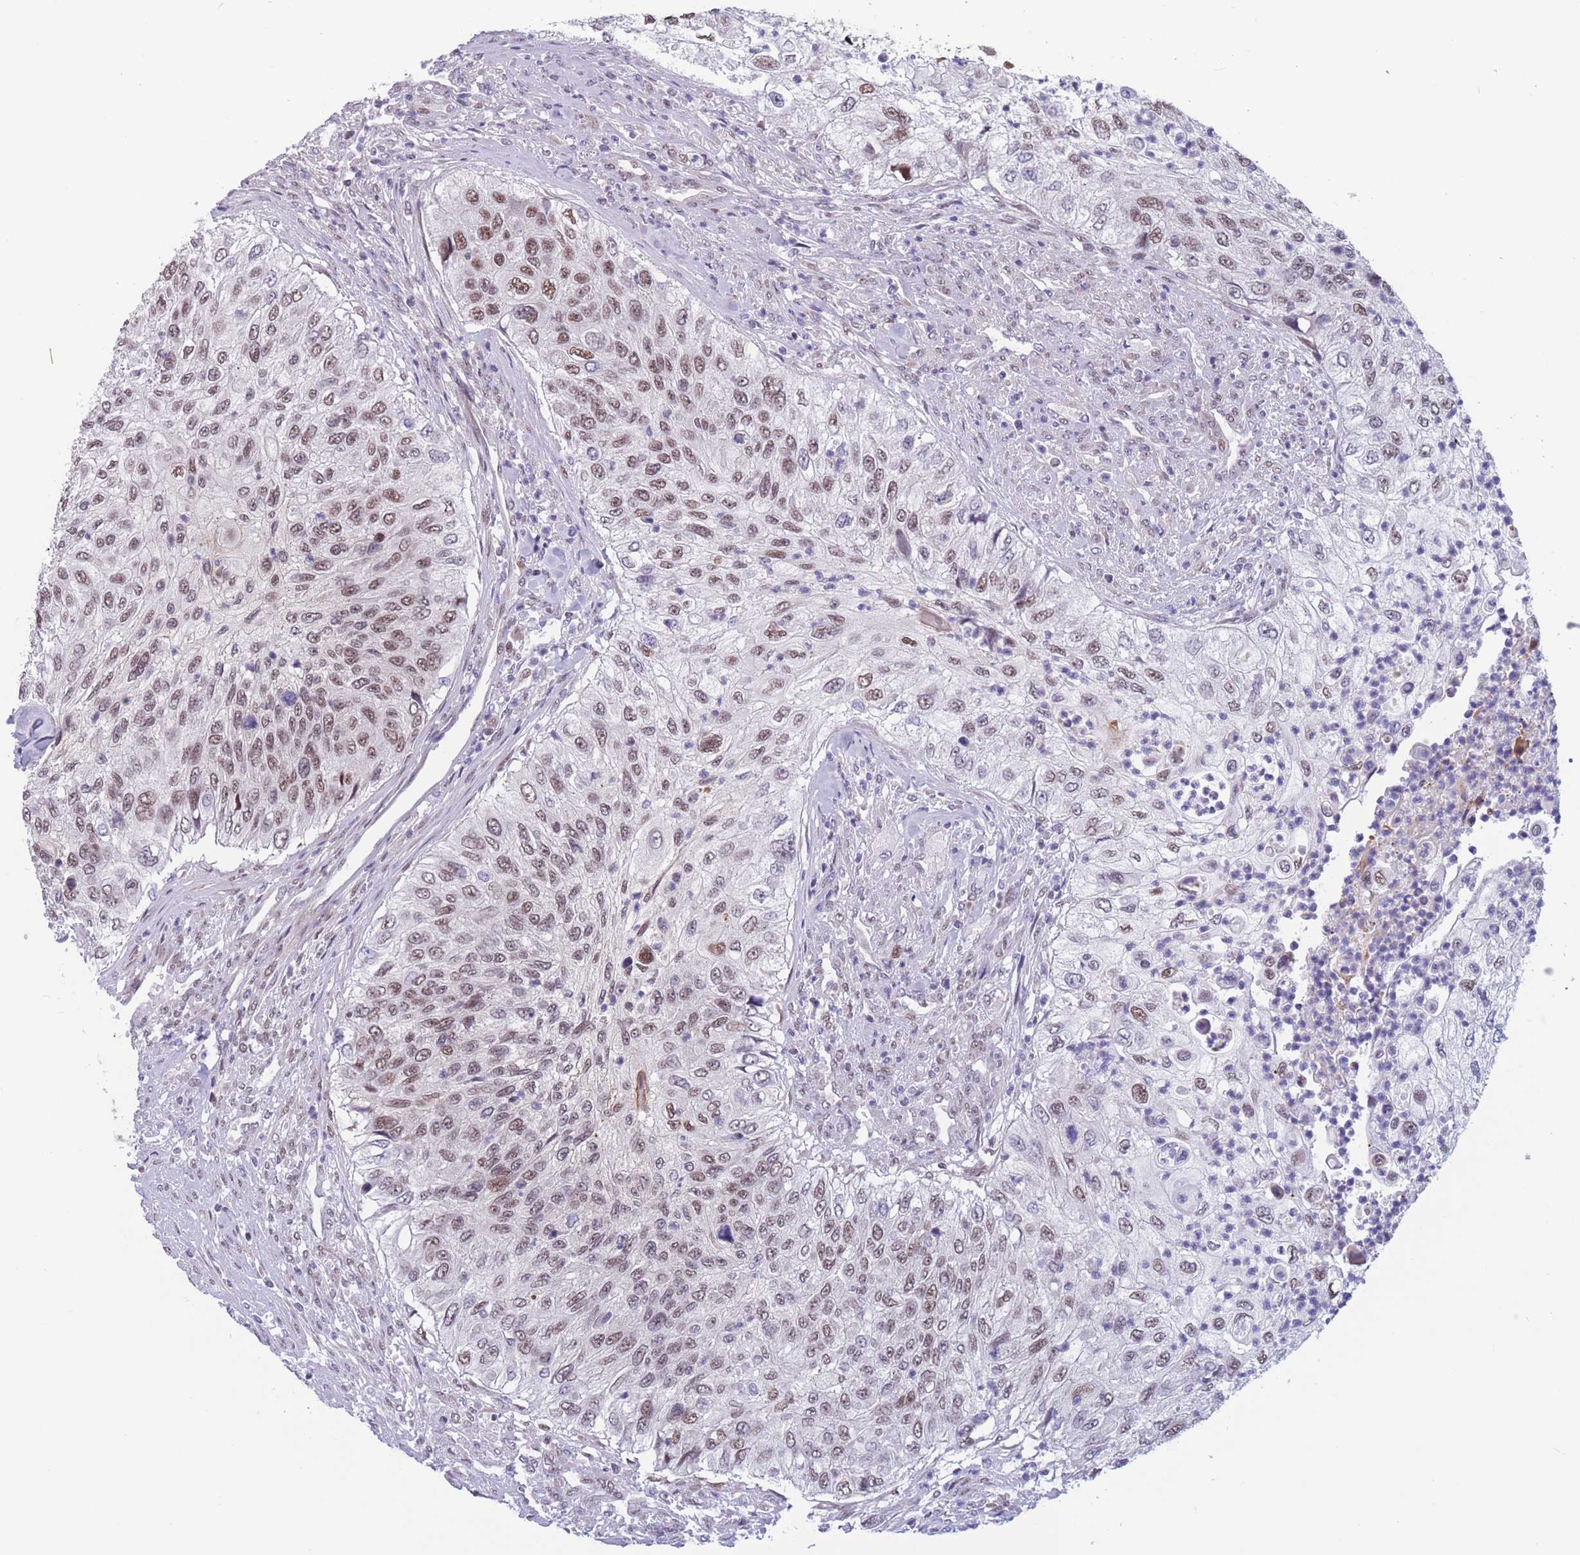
{"staining": {"intensity": "moderate", "quantity": ">75%", "location": "nuclear"}, "tissue": "urothelial cancer", "cell_type": "Tumor cells", "image_type": "cancer", "snomed": [{"axis": "morphology", "description": "Urothelial carcinoma, High grade"}, {"axis": "topography", "description": "Urinary bladder"}], "caption": "High-grade urothelial carcinoma tissue exhibits moderate nuclear positivity in about >75% of tumor cells", "gene": "BCL9L", "patient": {"sex": "female", "age": 60}}